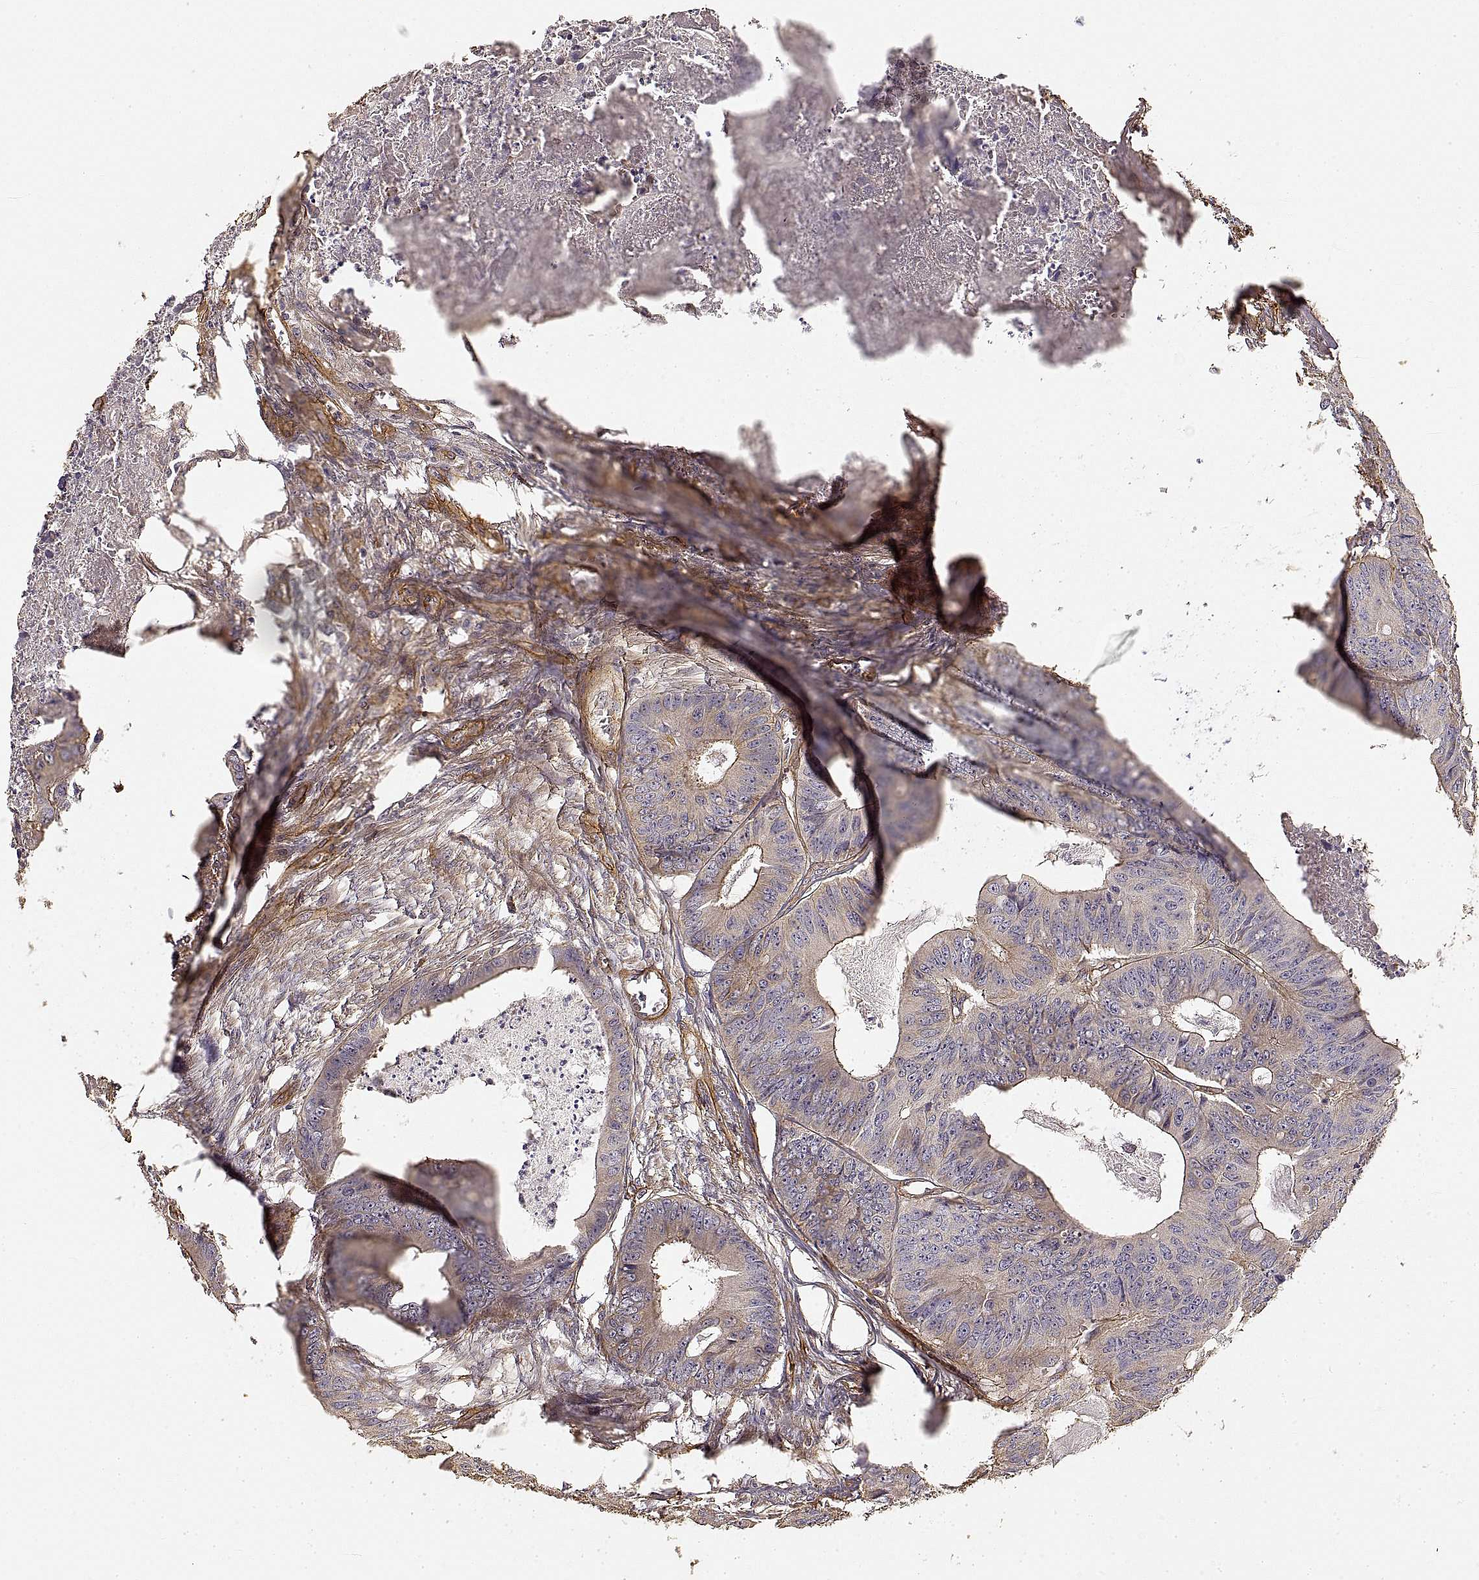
{"staining": {"intensity": "moderate", "quantity": "<25%", "location": "cytoplasmic/membranous"}, "tissue": "colorectal cancer", "cell_type": "Tumor cells", "image_type": "cancer", "snomed": [{"axis": "morphology", "description": "Adenocarcinoma, NOS"}, {"axis": "topography", "description": "Colon"}], "caption": "Protein expression analysis of colorectal cancer exhibits moderate cytoplasmic/membranous staining in about <25% of tumor cells.", "gene": "LAMA4", "patient": {"sex": "male", "age": 84}}